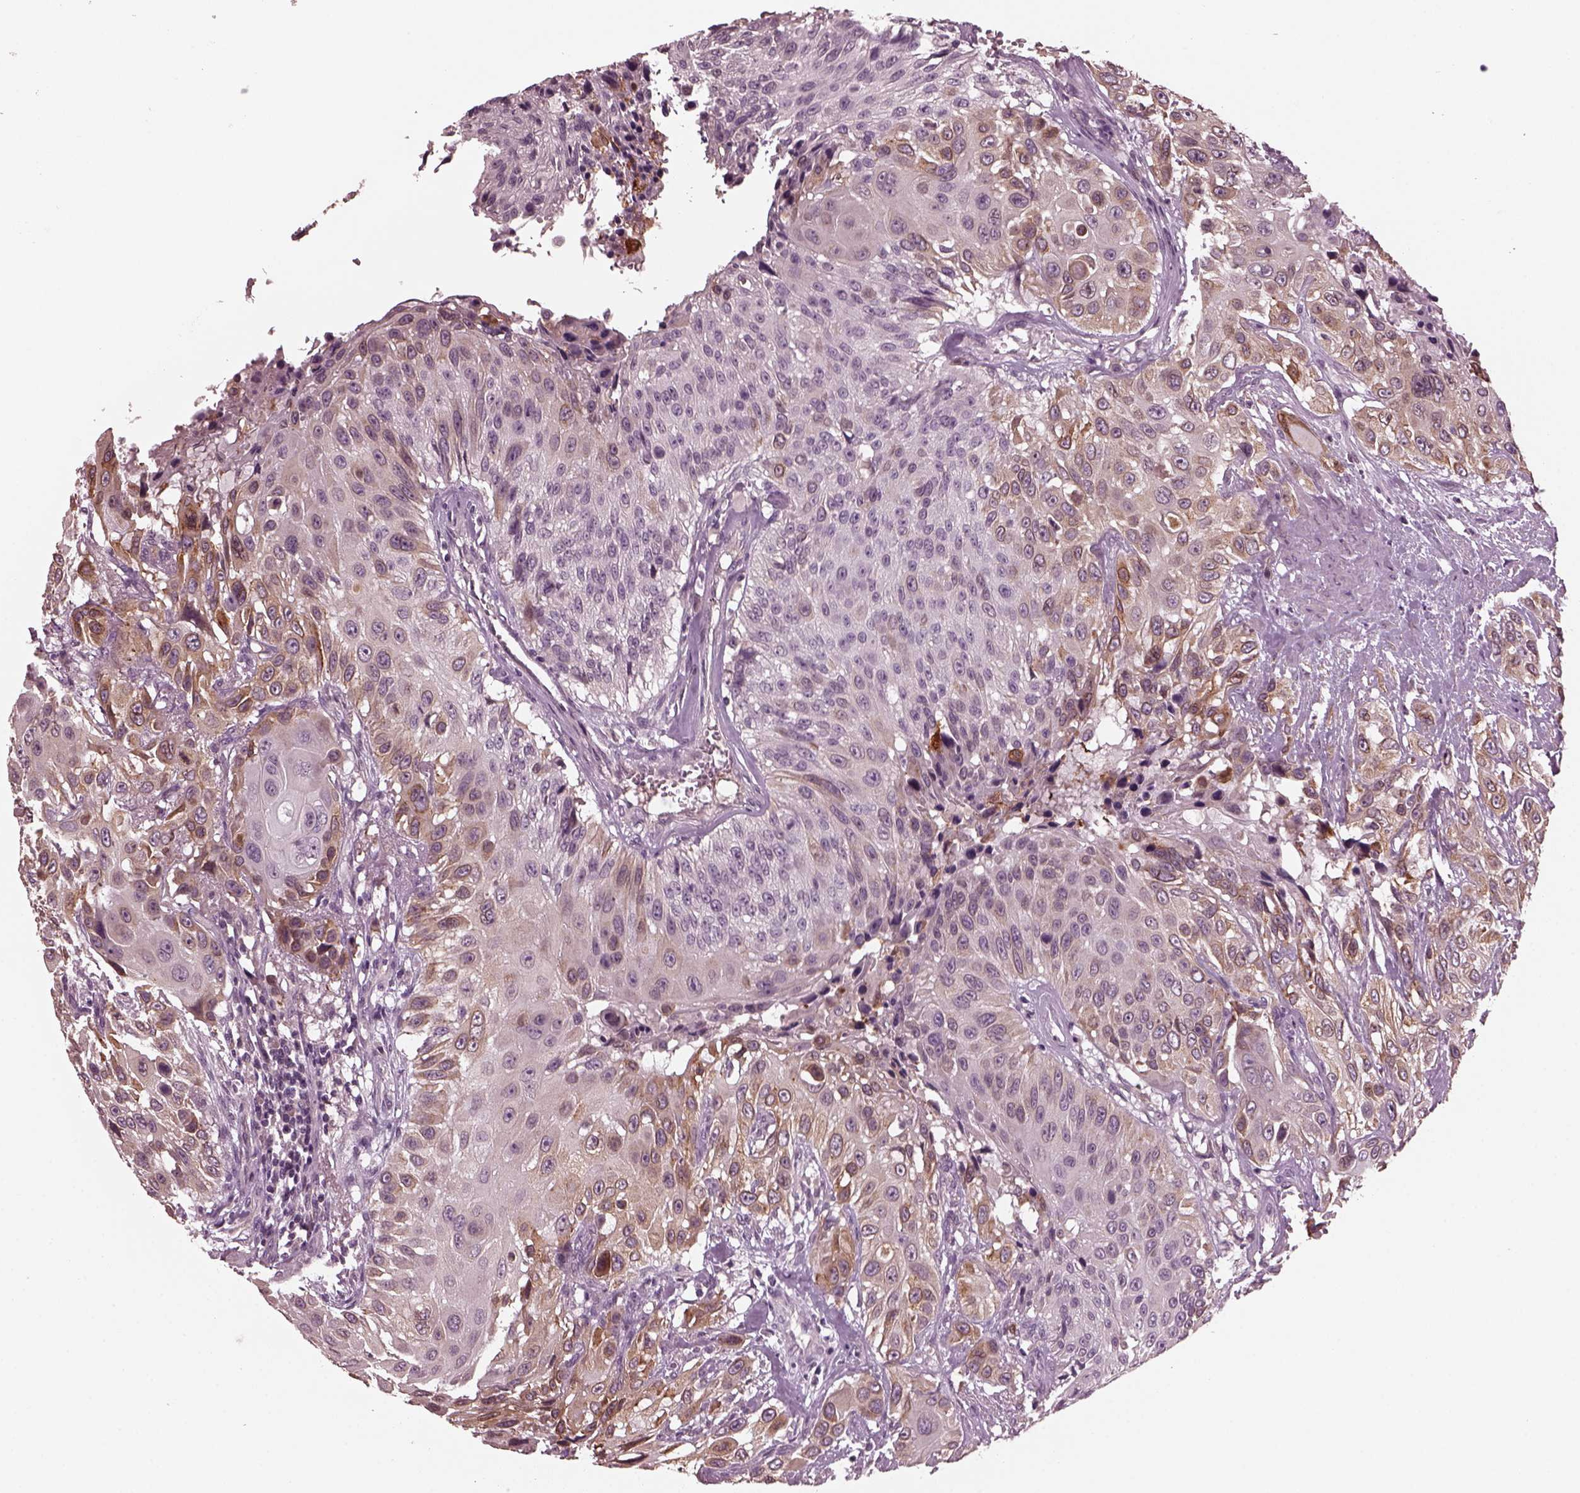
{"staining": {"intensity": "weak", "quantity": "<25%", "location": "cytoplasmic/membranous"}, "tissue": "urothelial cancer", "cell_type": "Tumor cells", "image_type": "cancer", "snomed": [{"axis": "morphology", "description": "Urothelial carcinoma, NOS"}, {"axis": "topography", "description": "Urinary bladder"}], "caption": "Transitional cell carcinoma stained for a protein using IHC displays no expression tumor cells.", "gene": "PORCN", "patient": {"sex": "male", "age": 55}}